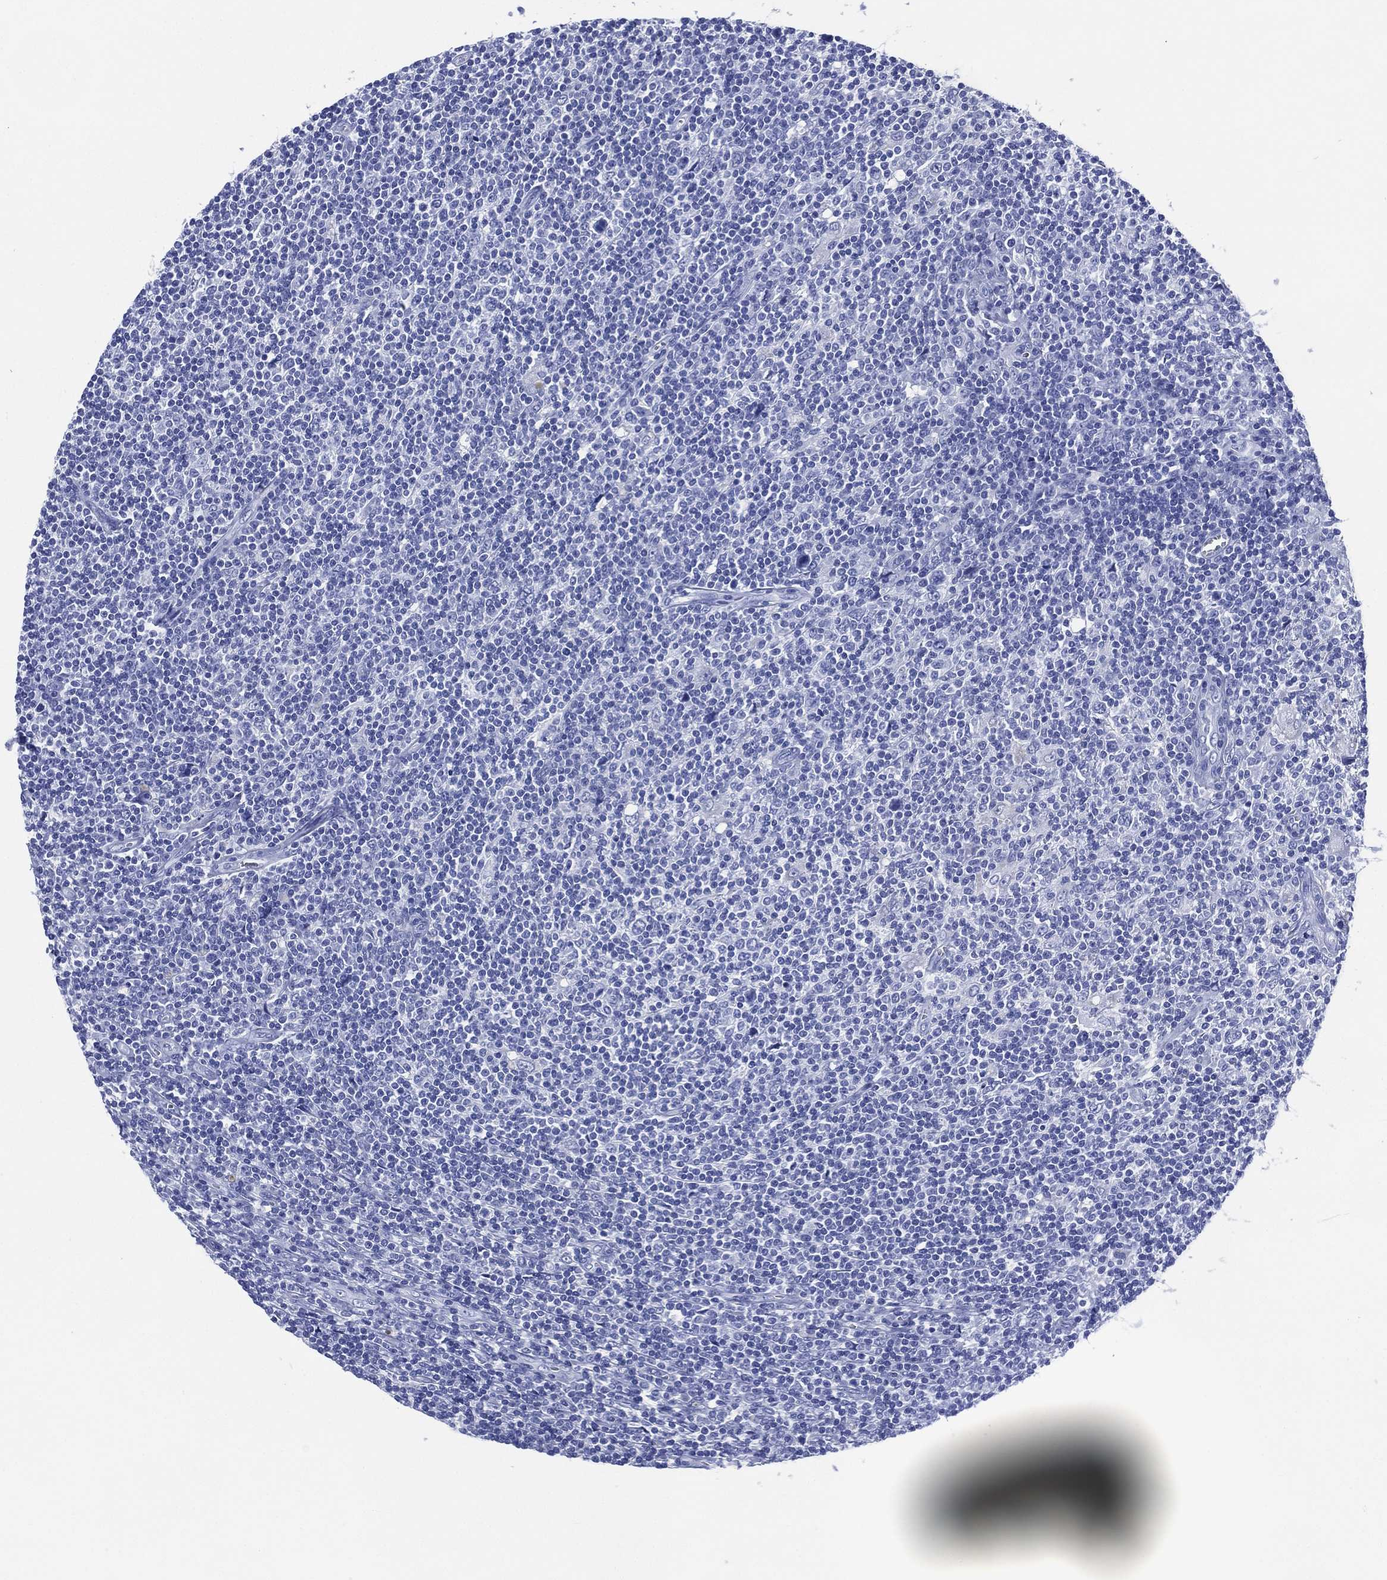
{"staining": {"intensity": "negative", "quantity": "none", "location": "none"}, "tissue": "lymphoma", "cell_type": "Tumor cells", "image_type": "cancer", "snomed": [{"axis": "morphology", "description": "Hodgkin's disease, NOS"}, {"axis": "topography", "description": "Lymph node"}], "caption": "An IHC histopathology image of Hodgkin's disease is shown. There is no staining in tumor cells of Hodgkin's disease.", "gene": "SIGLECL1", "patient": {"sex": "male", "age": 40}}